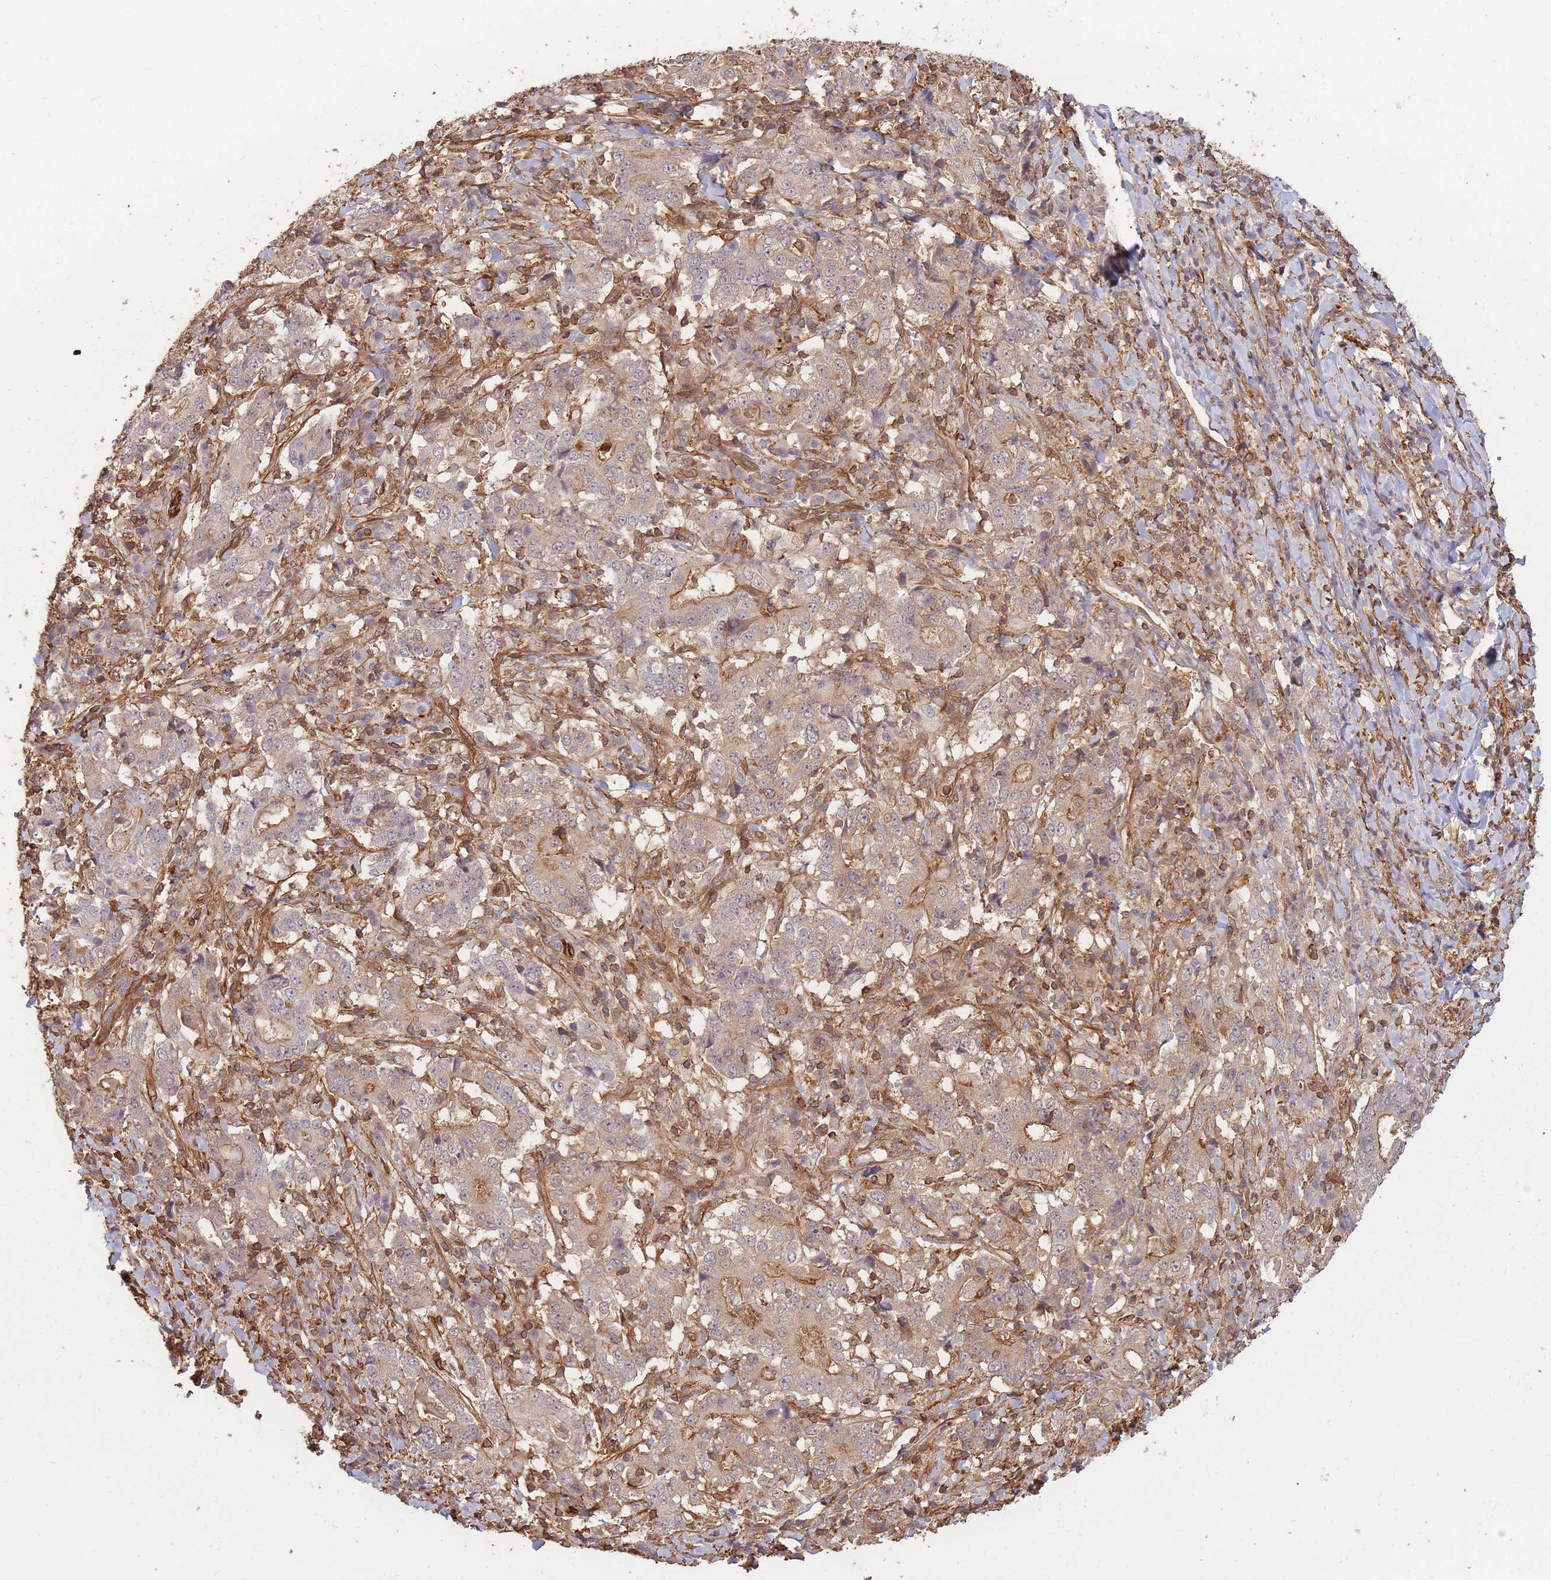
{"staining": {"intensity": "weak", "quantity": "25%-75%", "location": "cytoplasmic/membranous"}, "tissue": "stomach cancer", "cell_type": "Tumor cells", "image_type": "cancer", "snomed": [{"axis": "morphology", "description": "Normal tissue, NOS"}, {"axis": "morphology", "description": "Adenocarcinoma, NOS"}, {"axis": "topography", "description": "Stomach, upper"}, {"axis": "topography", "description": "Stomach"}], "caption": "This micrograph reveals stomach cancer stained with IHC to label a protein in brown. The cytoplasmic/membranous of tumor cells show weak positivity for the protein. Nuclei are counter-stained blue.", "gene": "PLS3", "patient": {"sex": "male", "age": 59}}